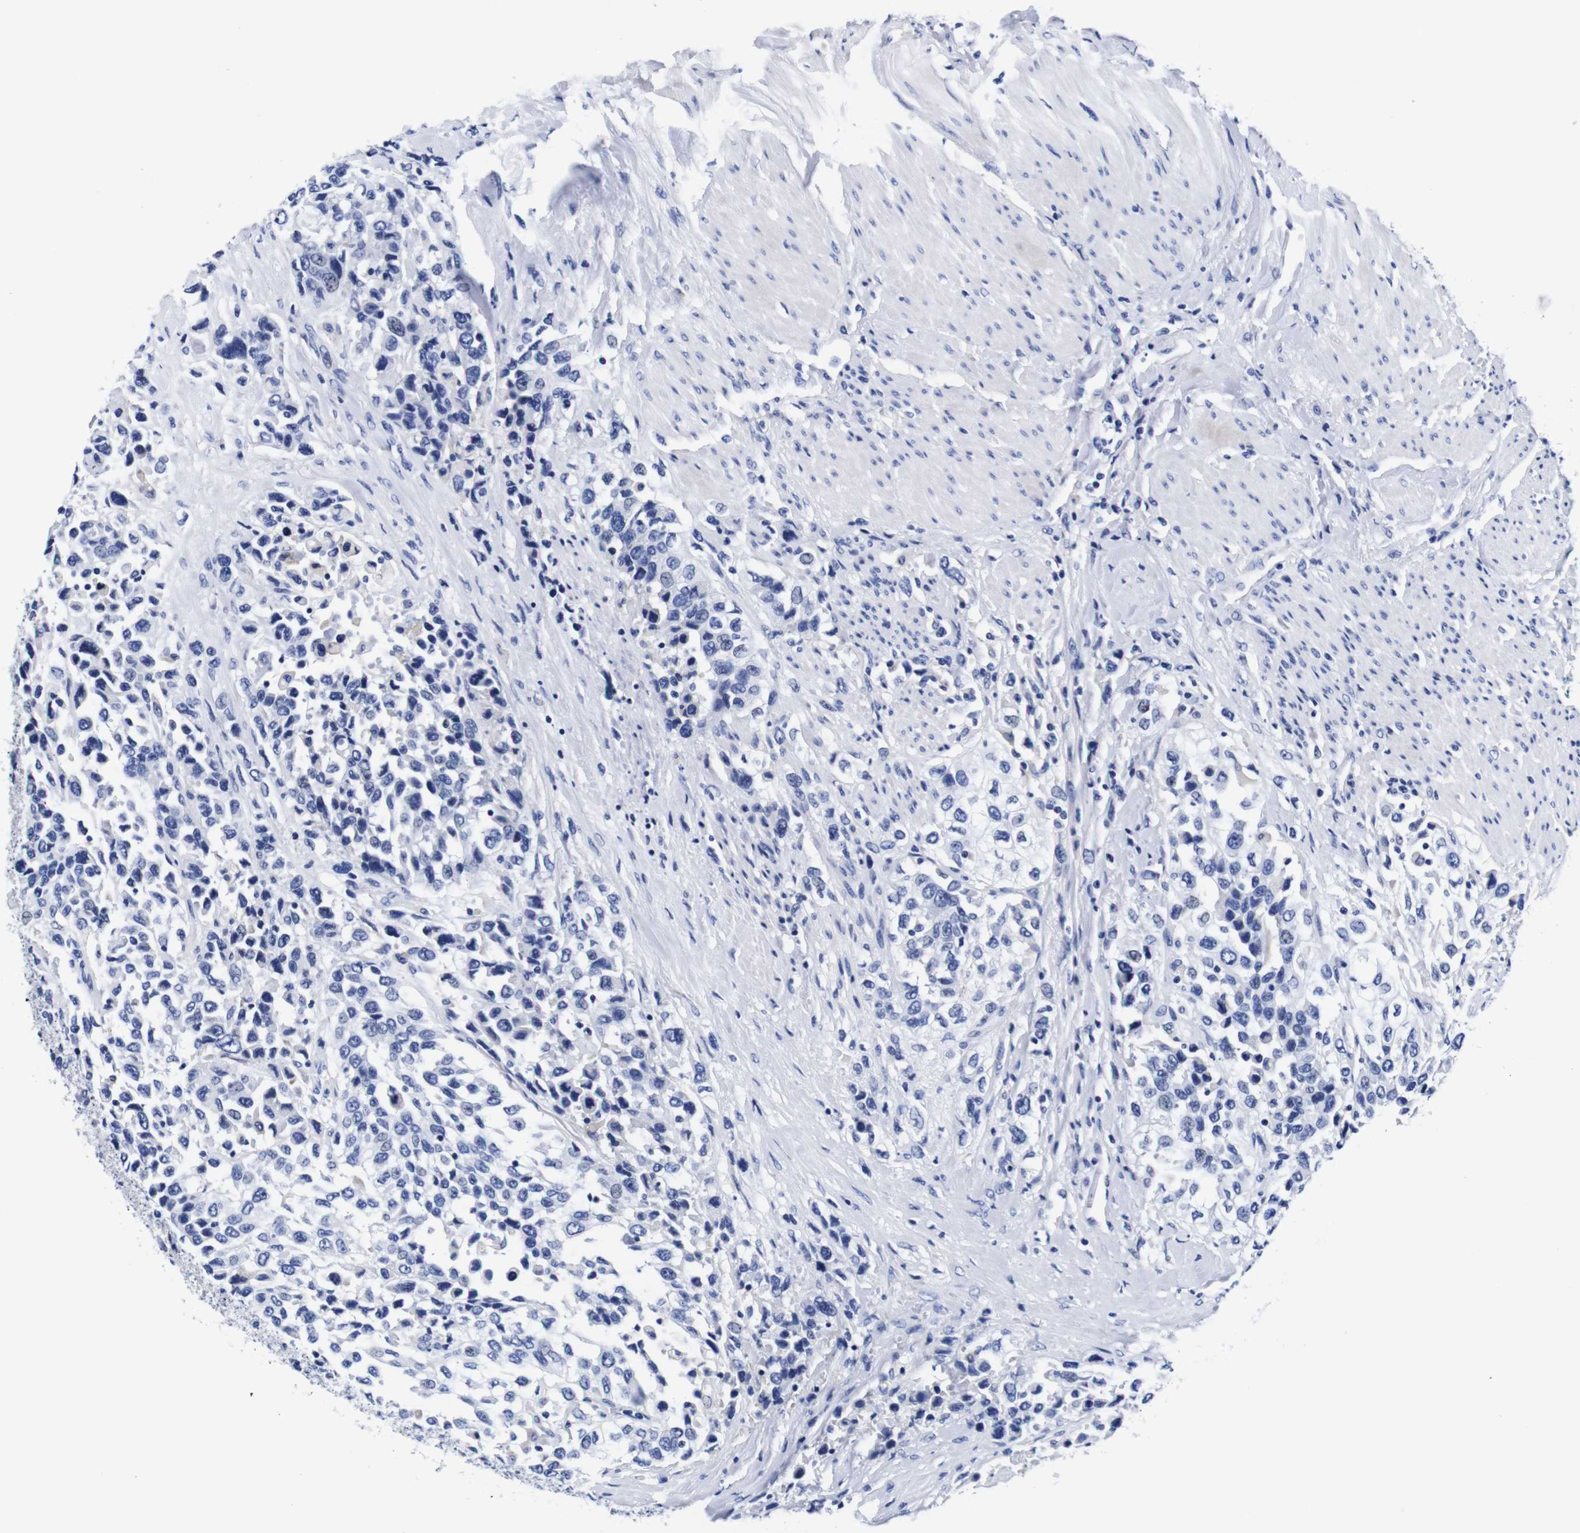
{"staining": {"intensity": "negative", "quantity": "none", "location": "none"}, "tissue": "urothelial cancer", "cell_type": "Tumor cells", "image_type": "cancer", "snomed": [{"axis": "morphology", "description": "Urothelial carcinoma, High grade"}, {"axis": "topography", "description": "Urinary bladder"}], "caption": "This is an immunohistochemistry micrograph of high-grade urothelial carcinoma. There is no positivity in tumor cells.", "gene": "CLEC4G", "patient": {"sex": "female", "age": 80}}